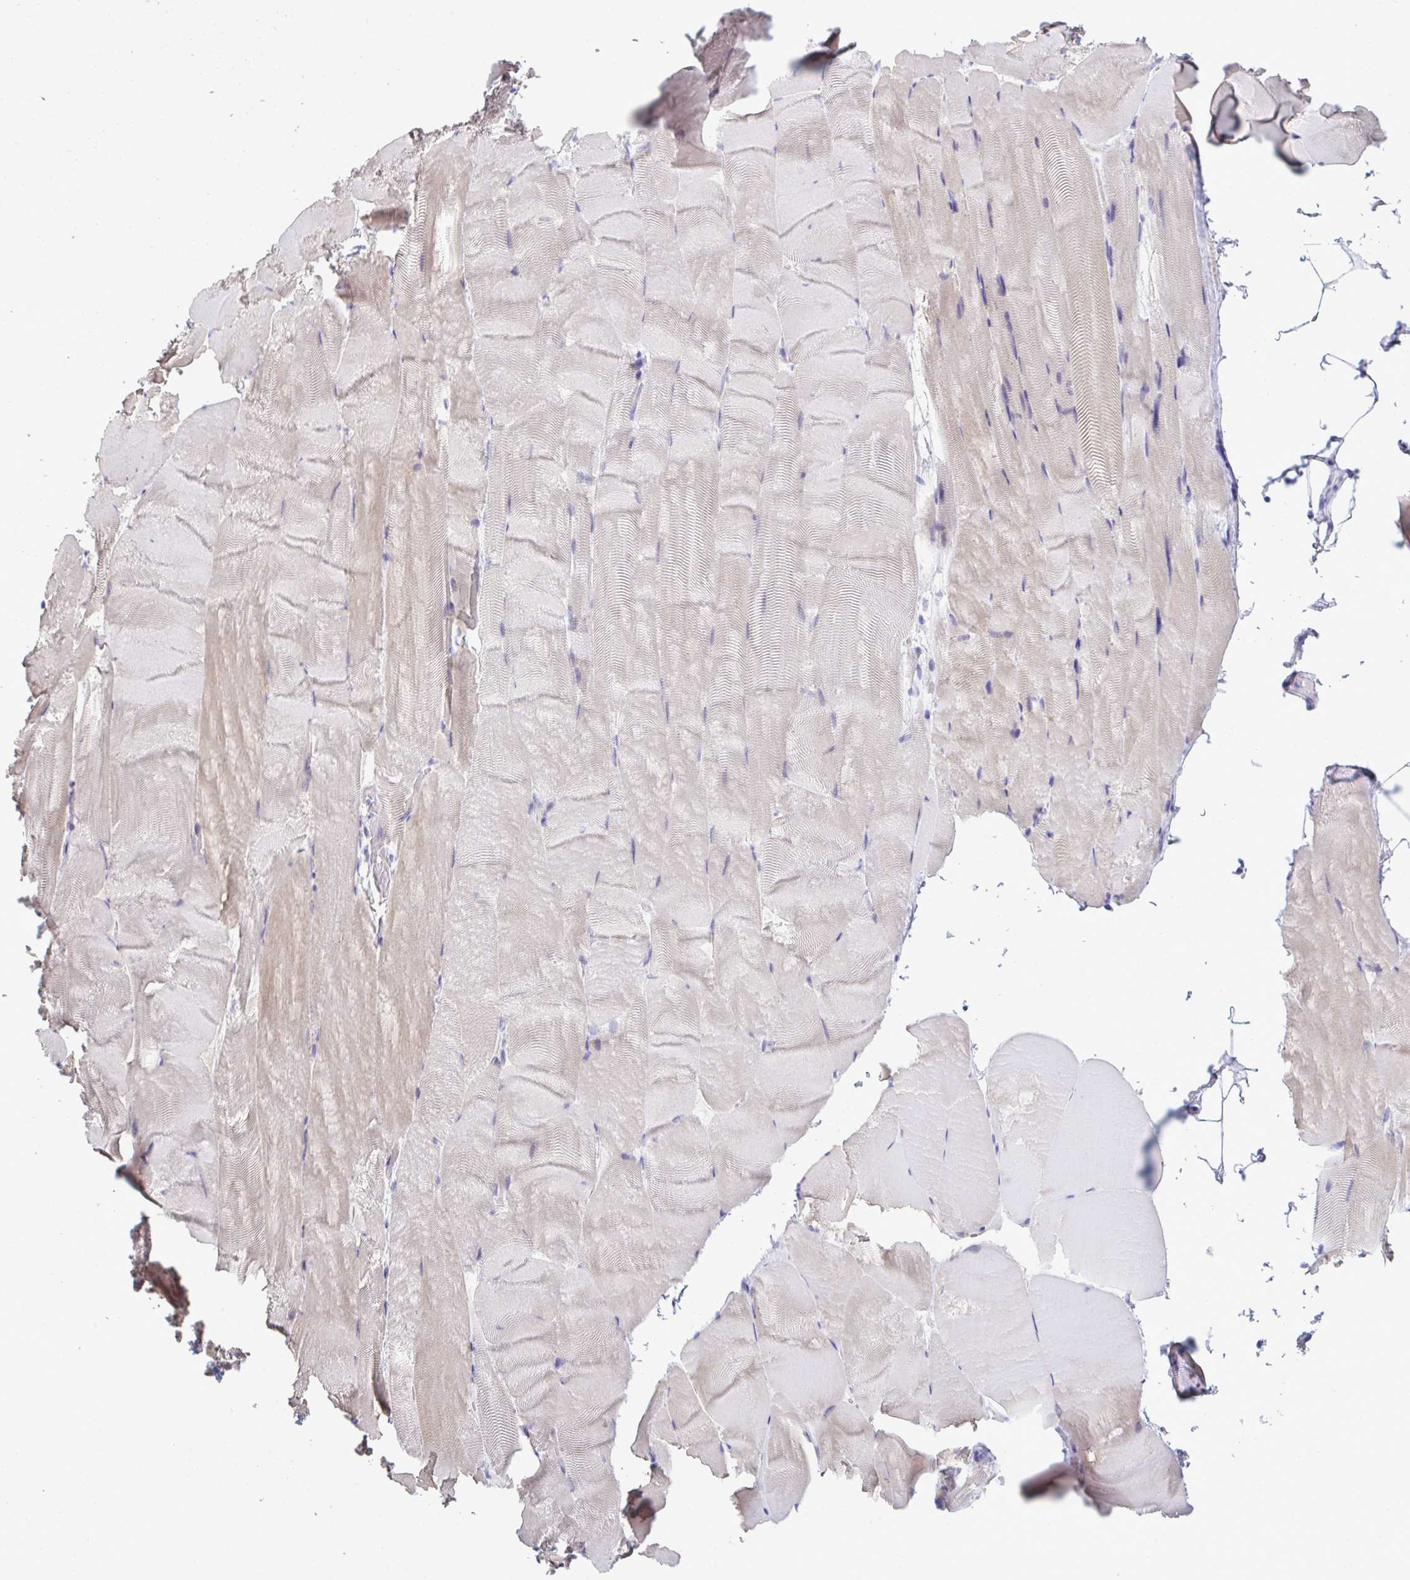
{"staining": {"intensity": "weak", "quantity": "<25%", "location": "cytoplasmic/membranous"}, "tissue": "skeletal muscle", "cell_type": "Myocytes", "image_type": "normal", "snomed": [{"axis": "morphology", "description": "Normal tissue, NOS"}, {"axis": "topography", "description": "Skeletal muscle"}], "caption": "Myocytes are negative for brown protein staining in unremarkable skeletal muscle. (DAB immunohistochemistry (IHC) with hematoxylin counter stain).", "gene": "ATP6V0D2", "patient": {"sex": "female", "age": 64}}